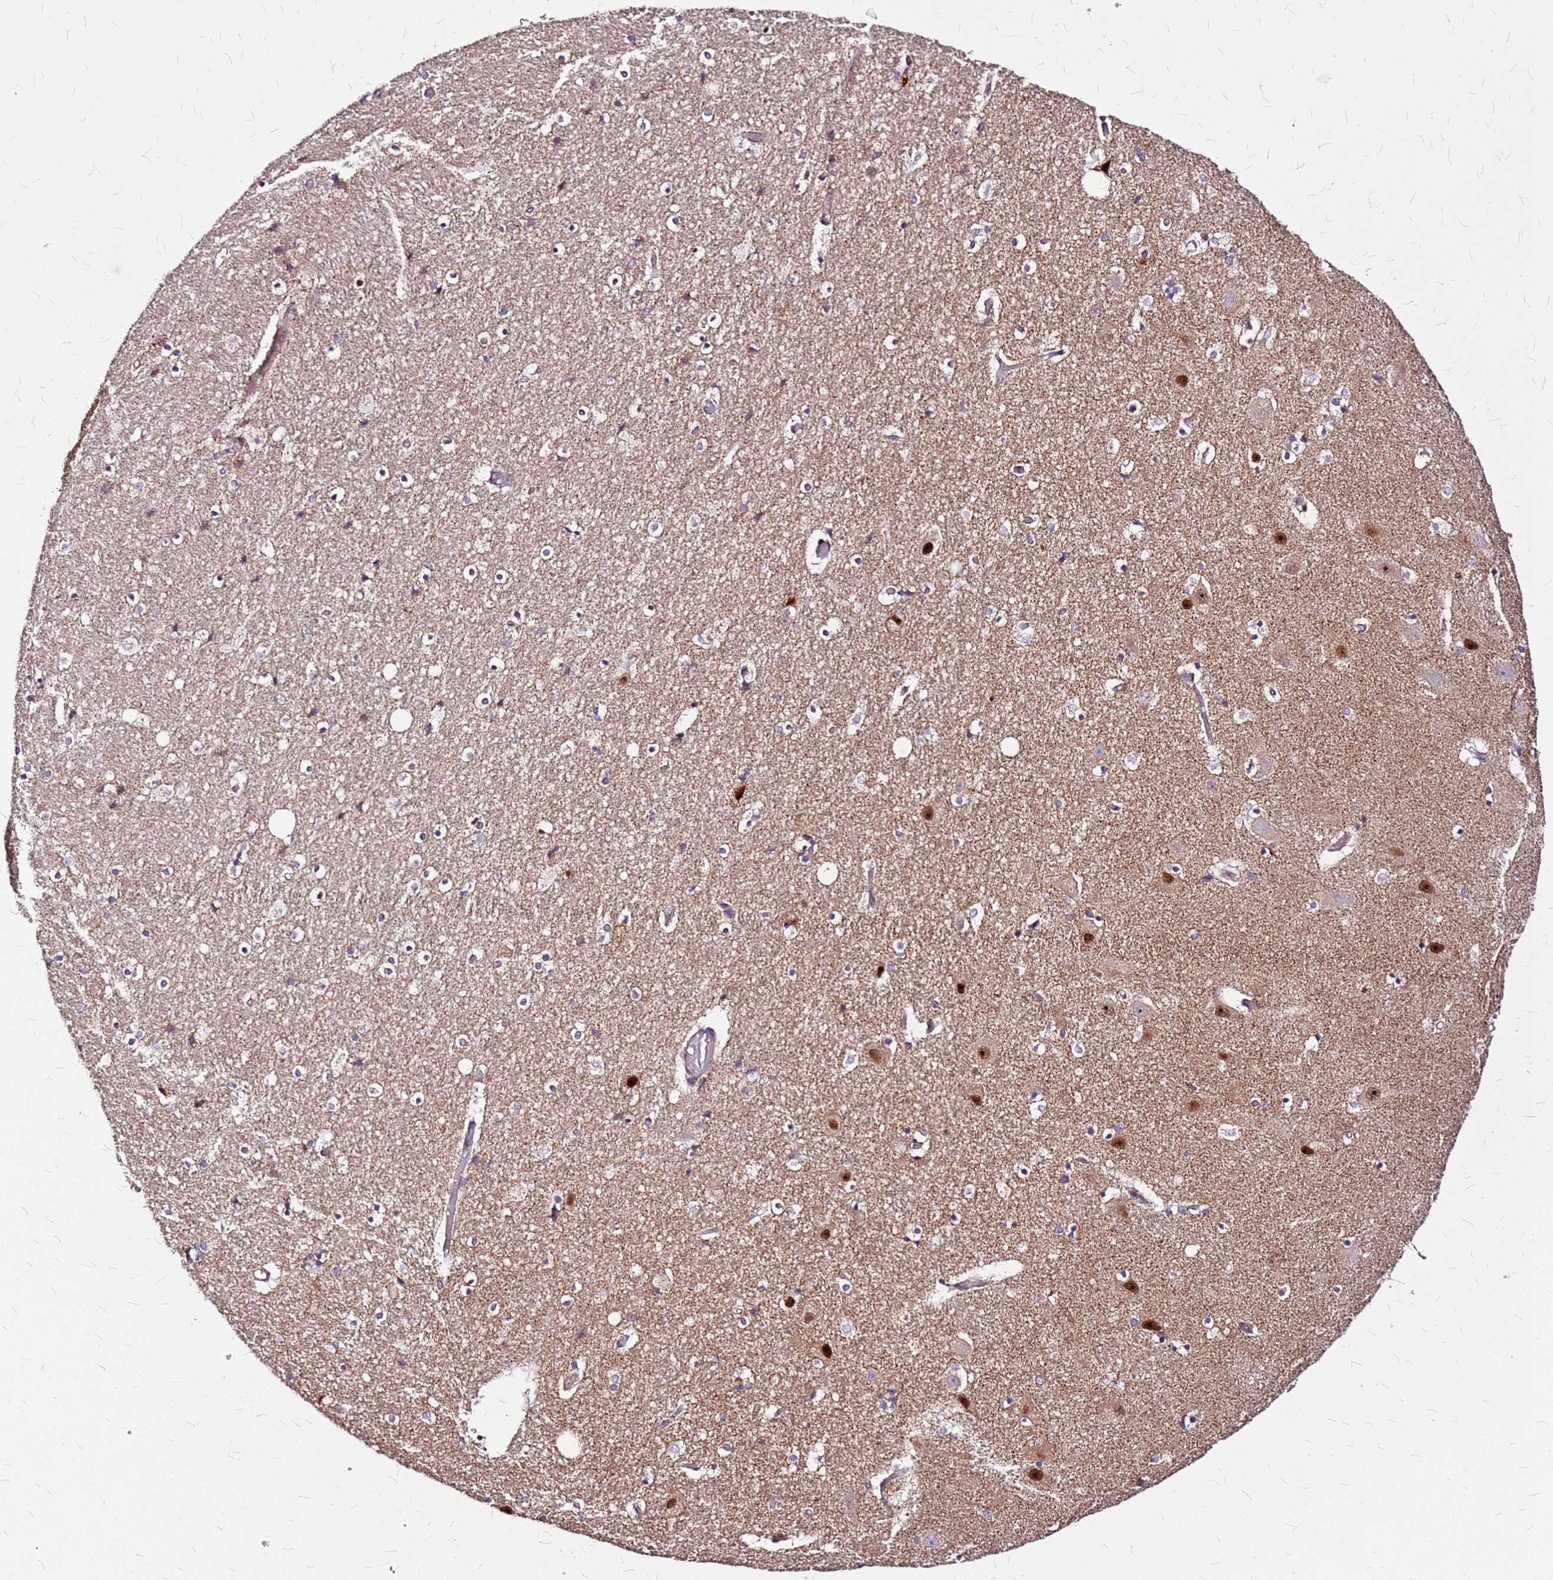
{"staining": {"intensity": "weak", "quantity": "25%-75%", "location": "cytoplasmic/membranous"}, "tissue": "hippocampus", "cell_type": "Glial cells", "image_type": "normal", "snomed": [{"axis": "morphology", "description": "Normal tissue, NOS"}, {"axis": "topography", "description": "Hippocampus"}], "caption": "Human hippocampus stained with a brown dye displays weak cytoplasmic/membranous positive expression in about 25%-75% of glial cells.", "gene": "OR51T1", "patient": {"sex": "female", "age": 52}}